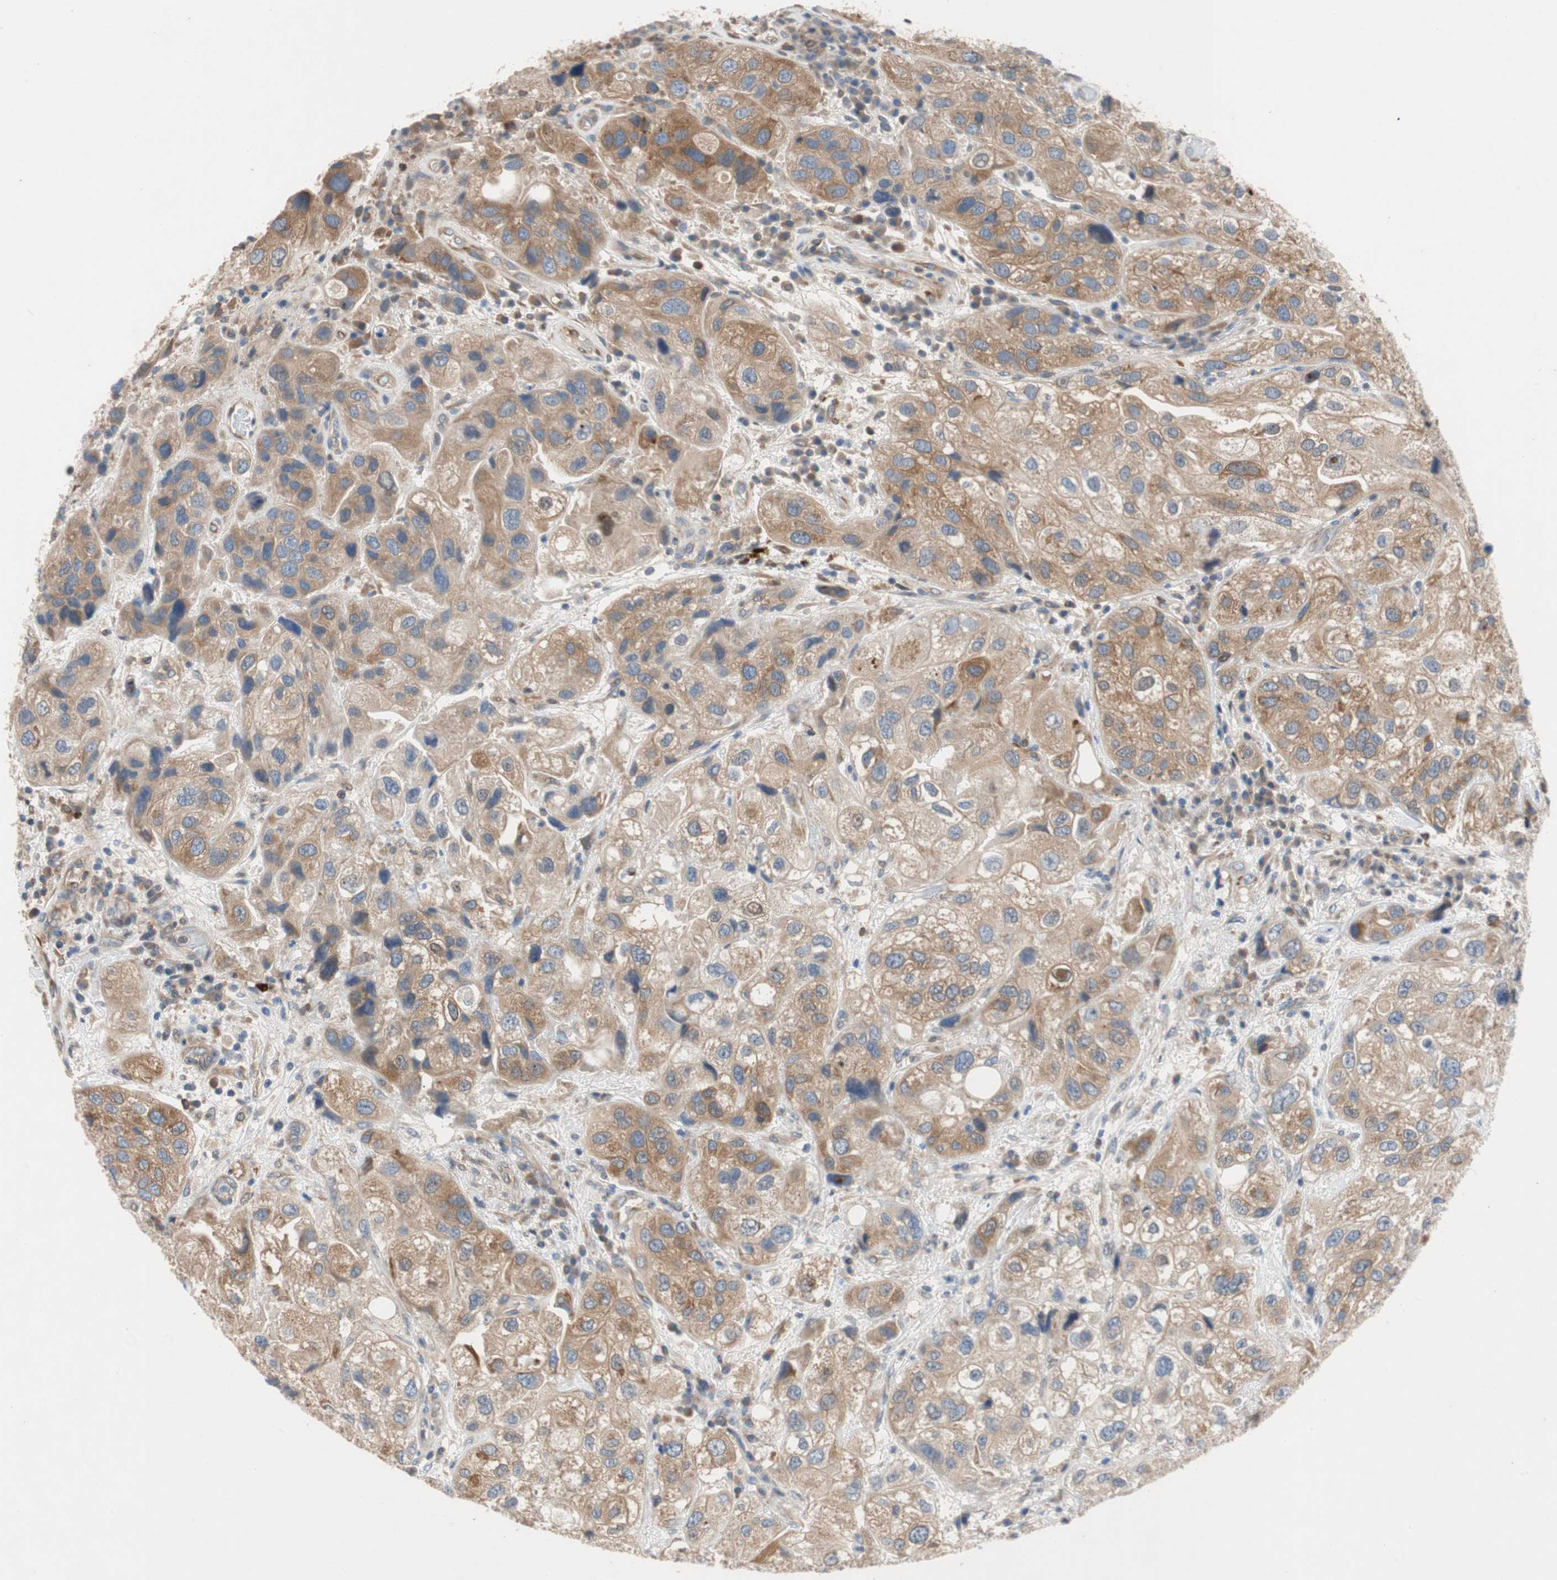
{"staining": {"intensity": "moderate", "quantity": "25%-75%", "location": "cytoplasmic/membranous"}, "tissue": "urothelial cancer", "cell_type": "Tumor cells", "image_type": "cancer", "snomed": [{"axis": "morphology", "description": "Urothelial carcinoma, High grade"}, {"axis": "topography", "description": "Urinary bladder"}], "caption": "Immunohistochemical staining of human urothelial cancer reveals moderate cytoplasmic/membranous protein expression in approximately 25%-75% of tumor cells.", "gene": "RELB", "patient": {"sex": "female", "age": 64}}